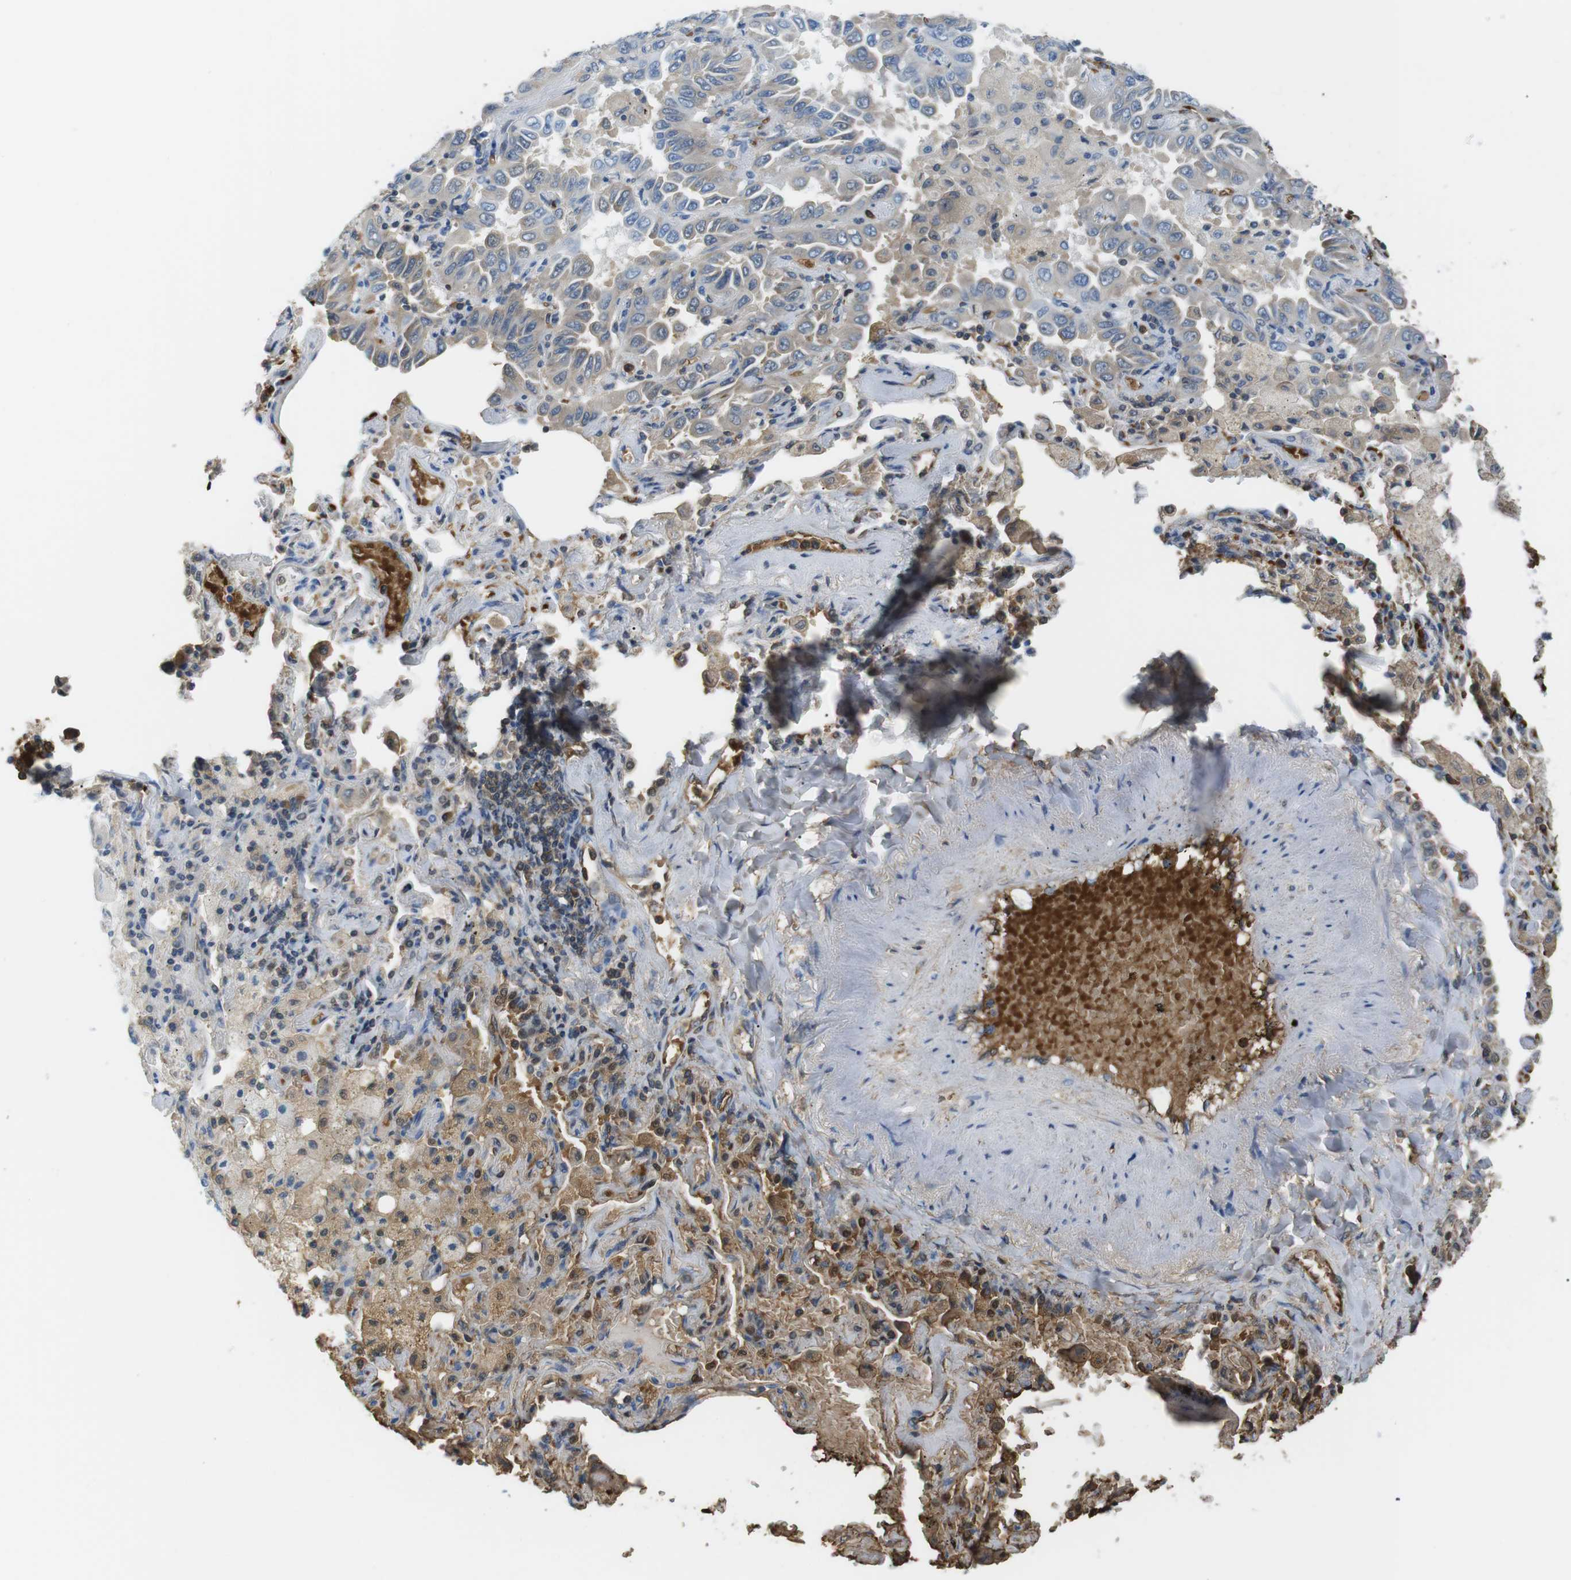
{"staining": {"intensity": "weak", "quantity": "<25%", "location": "cytoplasmic/membranous"}, "tissue": "lung cancer", "cell_type": "Tumor cells", "image_type": "cancer", "snomed": [{"axis": "morphology", "description": "Adenocarcinoma, NOS"}, {"axis": "topography", "description": "Lung"}], "caption": "This is an immunohistochemistry (IHC) micrograph of human lung cancer. There is no positivity in tumor cells.", "gene": "ADCY10", "patient": {"sex": "male", "age": 64}}